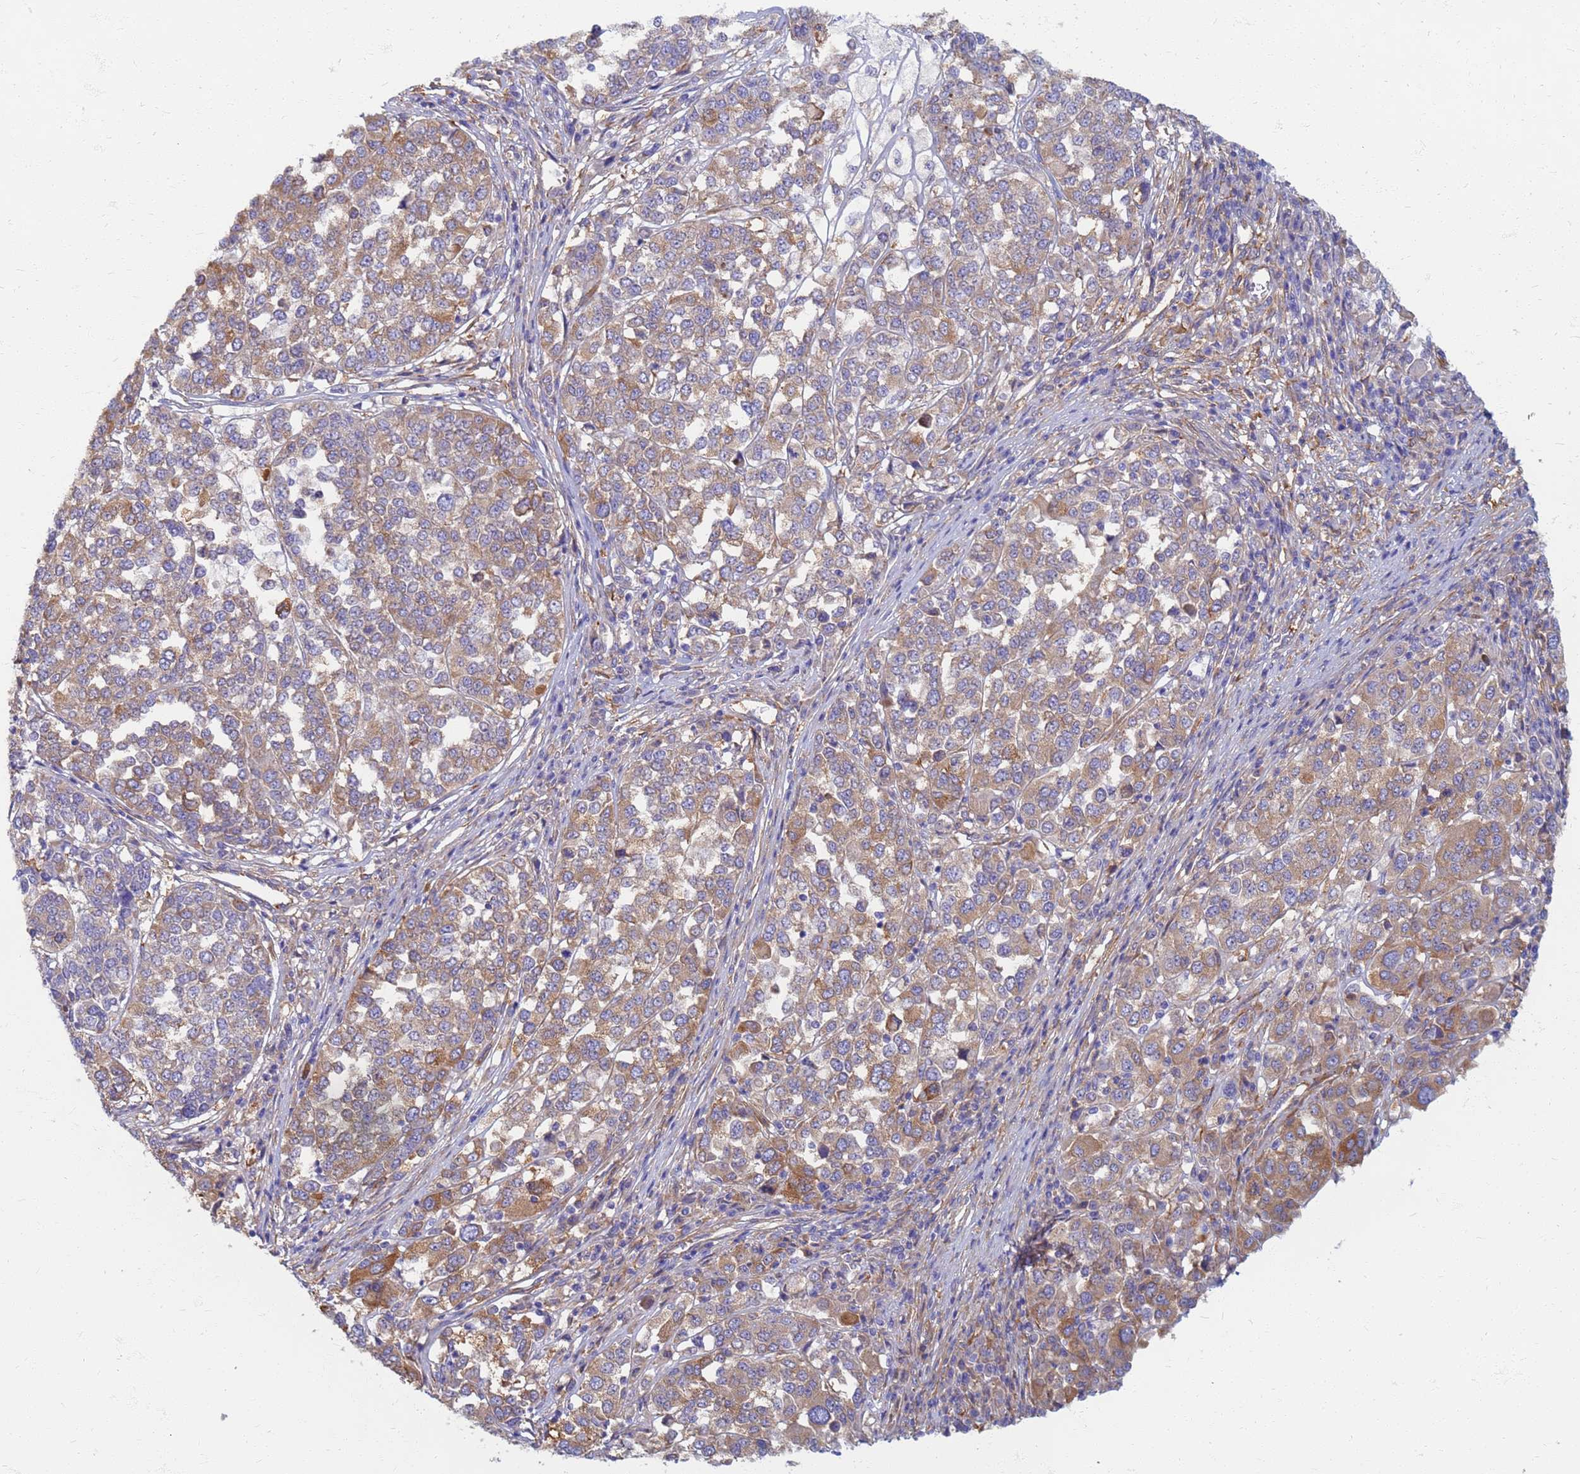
{"staining": {"intensity": "moderate", "quantity": "25%-75%", "location": "cytoplasmic/membranous"}, "tissue": "melanoma", "cell_type": "Tumor cells", "image_type": "cancer", "snomed": [{"axis": "morphology", "description": "Malignant melanoma, Metastatic site"}, {"axis": "topography", "description": "Lymph node"}], "caption": "The photomicrograph shows immunohistochemical staining of malignant melanoma (metastatic site). There is moderate cytoplasmic/membranous staining is appreciated in about 25%-75% of tumor cells.", "gene": "EEA1", "patient": {"sex": "male", "age": 44}}